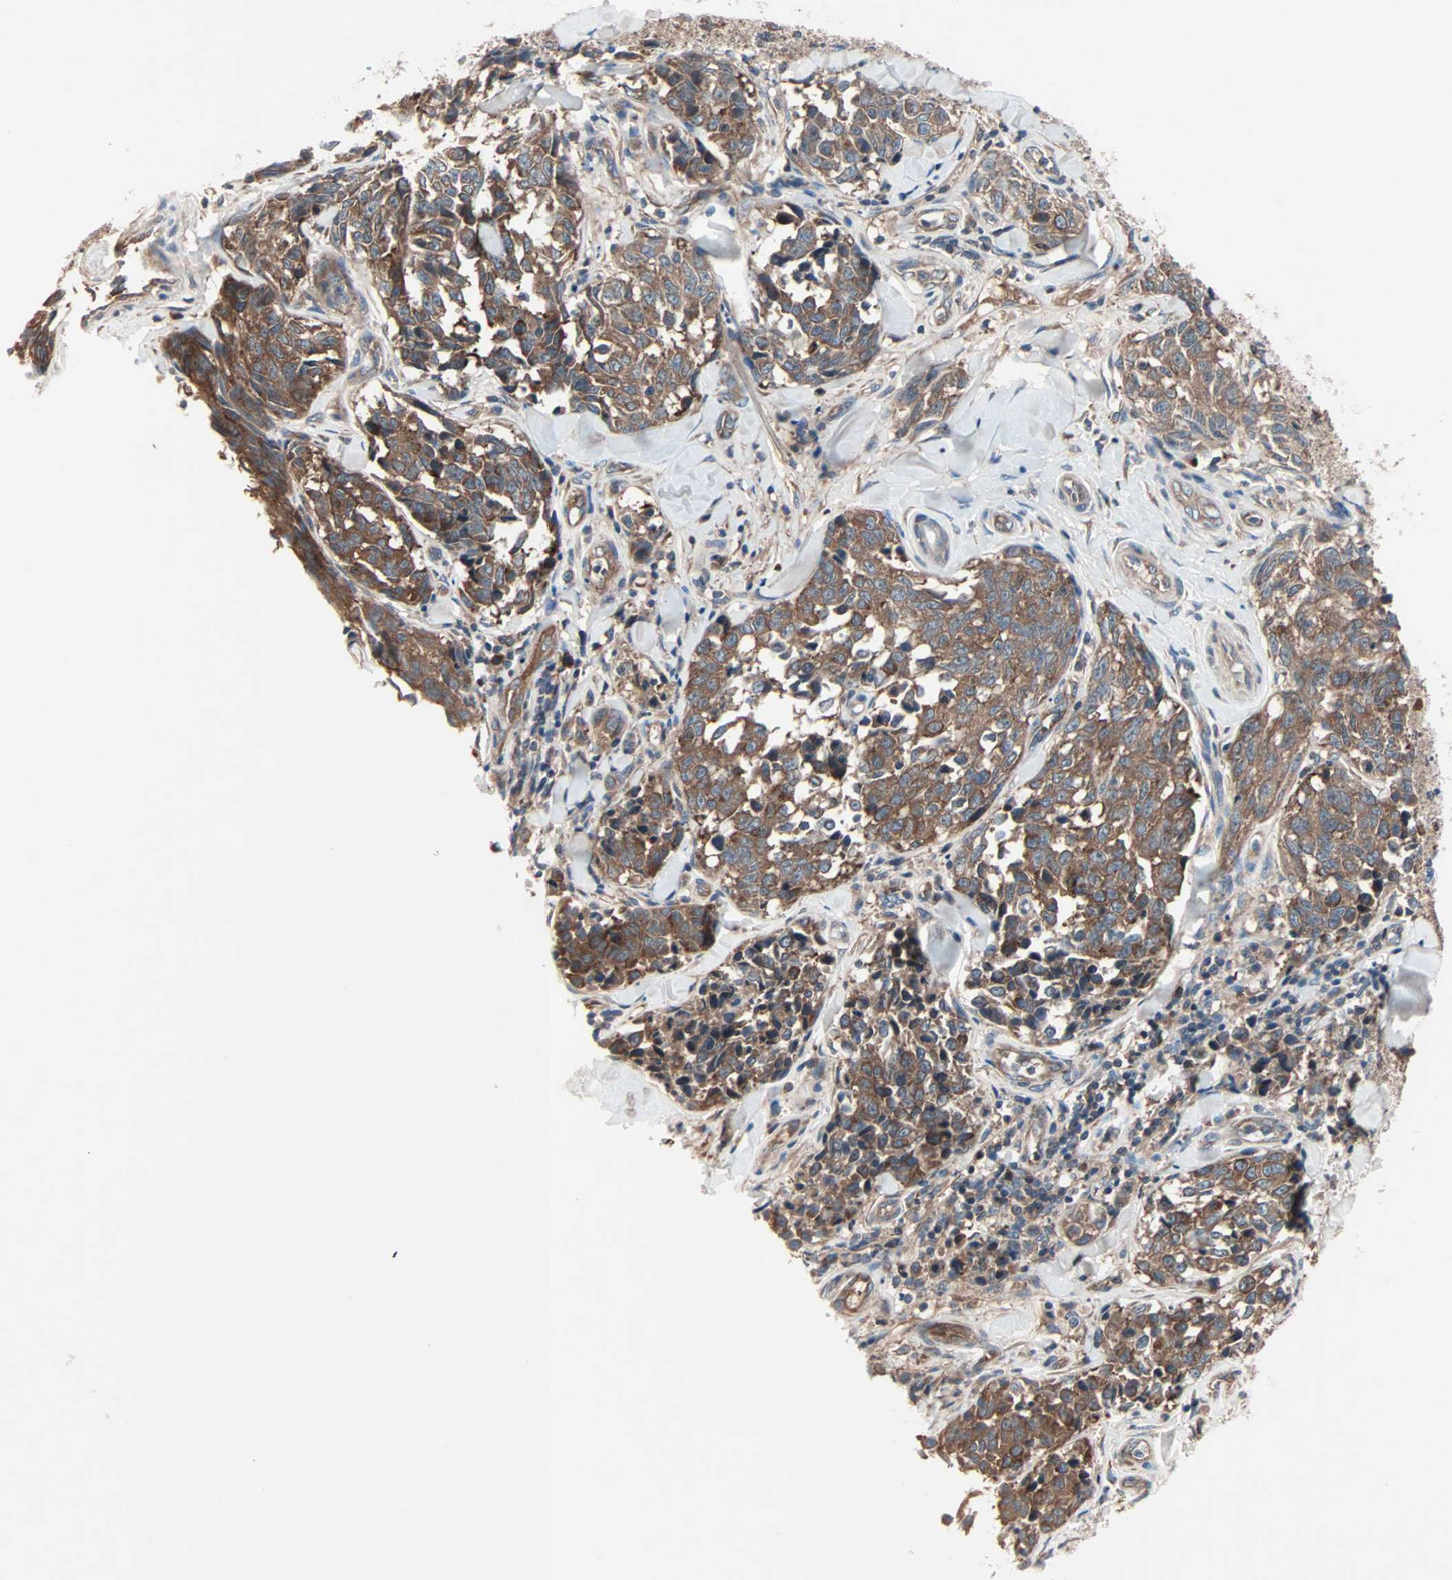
{"staining": {"intensity": "moderate", "quantity": ">75%", "location": "cytoplasmic/membranous"}, "tissue": "melanoma", "cell_type": "Tumor cells", "image_type": "cancer", "snomed": [{"axis": "morphology", "description": "Malignant melanoma, NOS"}, {"axis": "topography", "description": "Skin"}], "caption": "Moderate cytoplasmic/membranous expression for a protein is present in about >75% of tumor cells of malignant melanoma using immunohistochemistry (IHC).", "gene": "CAD", "patient": {"sex": "female", "age": 64}}